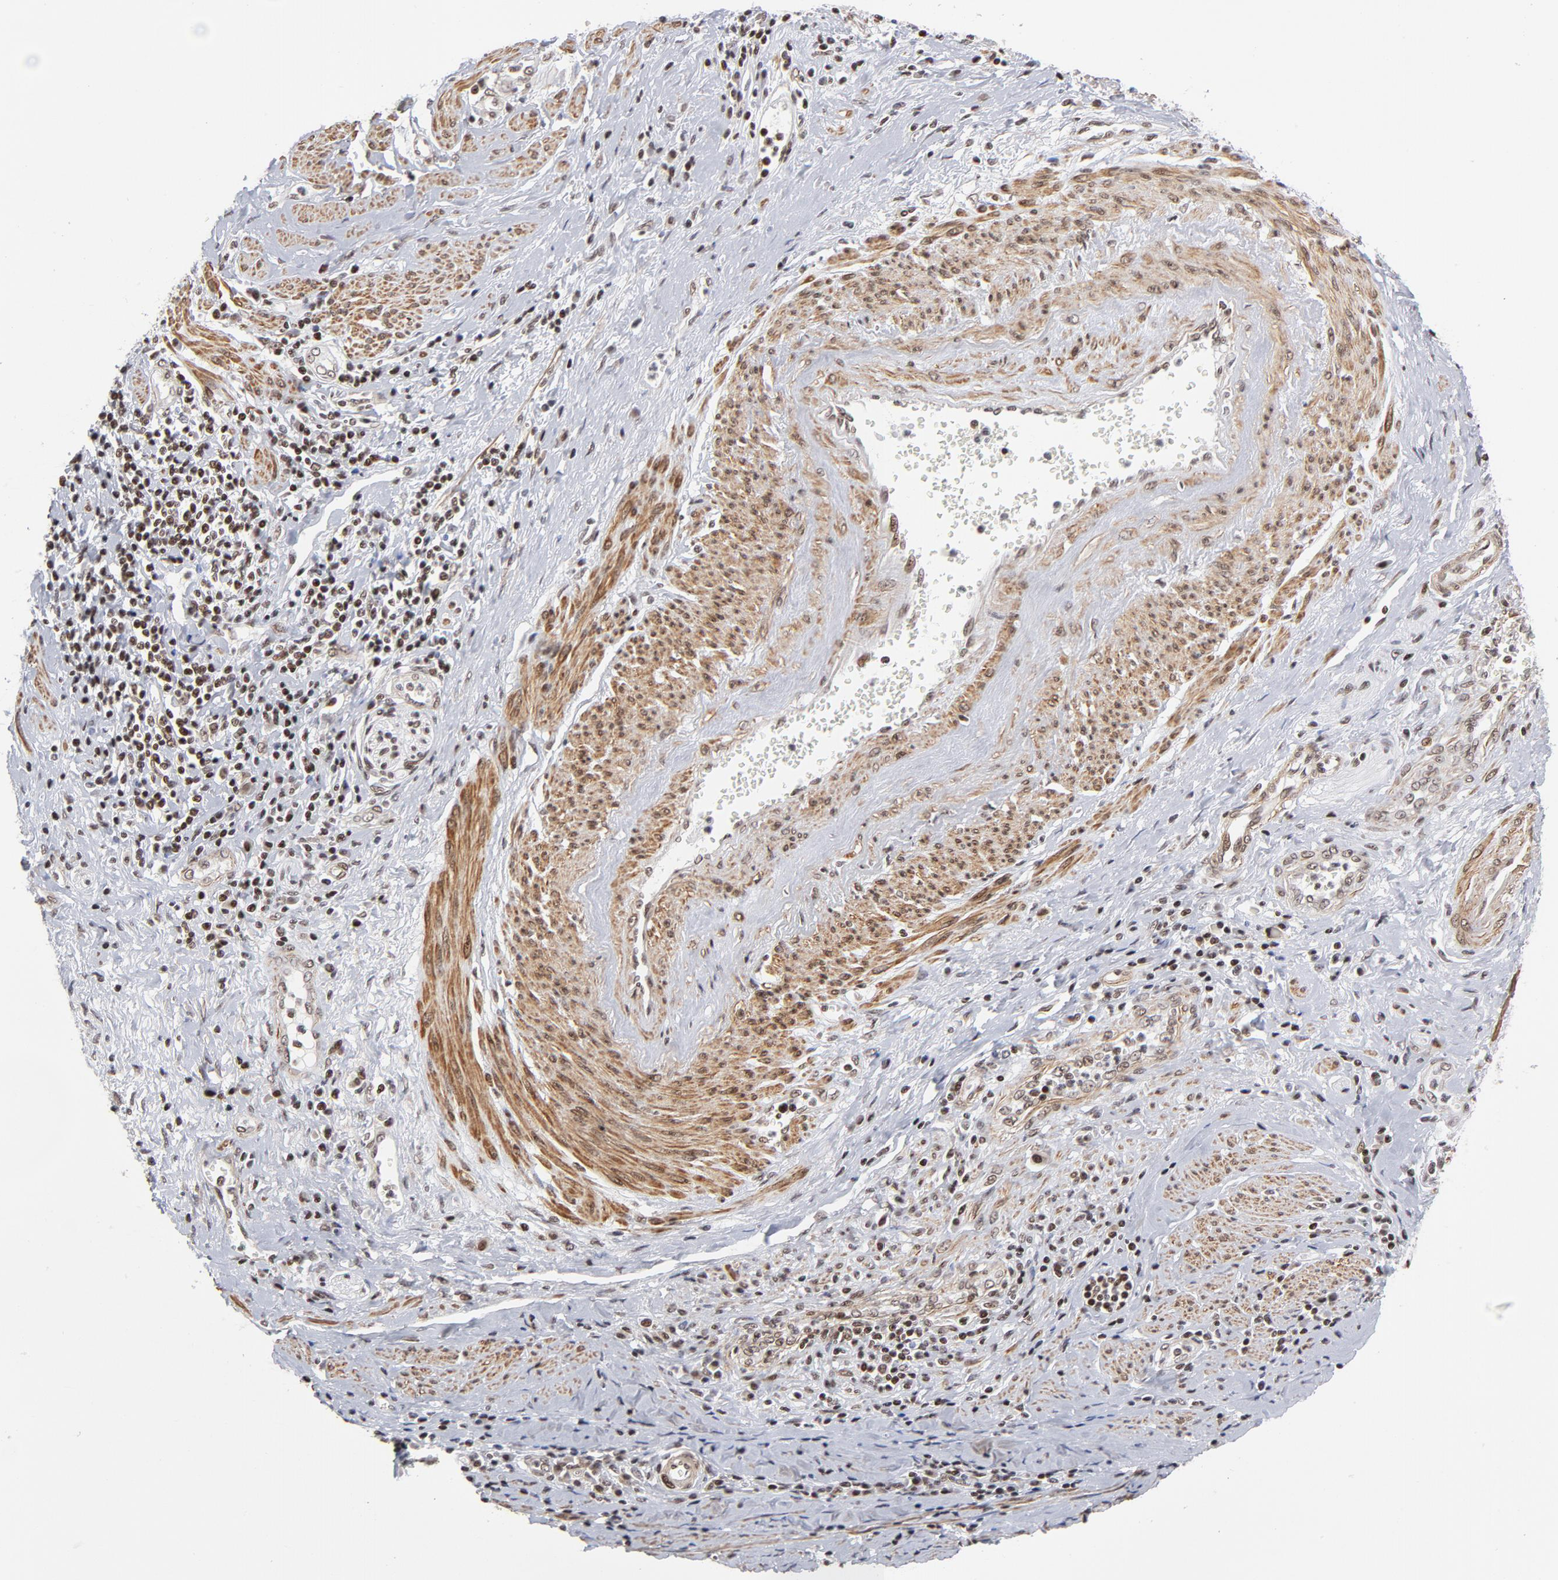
{"staining": {"intensity": "moderate", "quantity": "25%-75%", "location": "nuclear"}, "tissue": "cervical cancer", "cell_type": "Tumor cells", "image_type": "cancer", "snomed": [{"axis": "morphology", "description": "Squamous cell carcinoma, NOS"}, {"axis": "topography", "description": "Cervix"}], "caption": "Cervical squamous cell carcinoma stained for a protein displays moderate nuclear positivity in tumor cells.", "gene": "CTCF", "patient": {"sex": "female", "age": 53}}